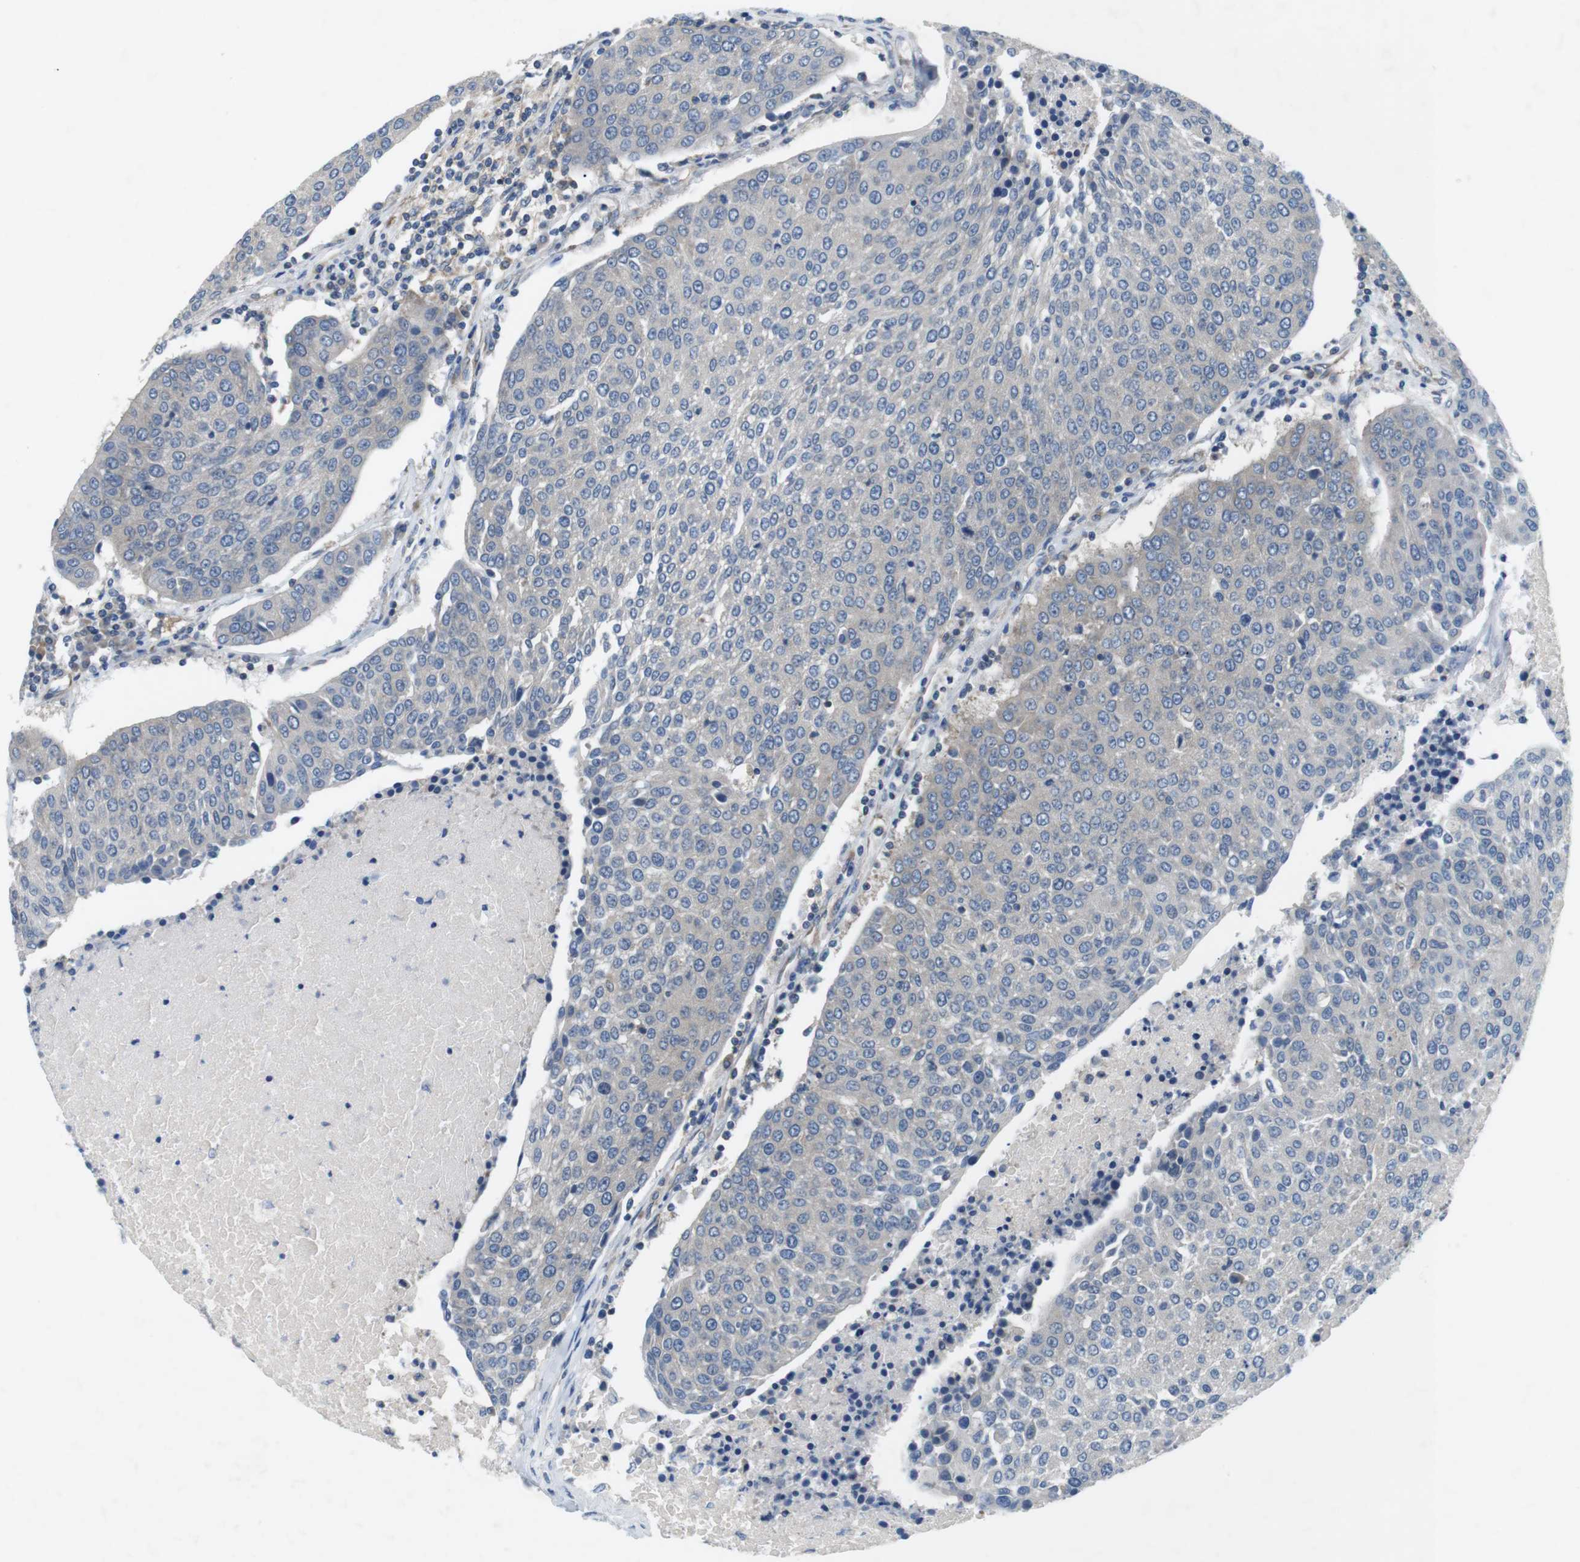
{"staining": {"intensity": "negative", "quantity": "none", "location": "none"}, "tissue": "urothelial cancer", "cell_type": "Tumor cells", "image_type": "cancer", "snomed": [{"axis": "morphology", "description": "Urothelial carcinoma, High grade"}, {"axis": "topography", "description": "Urinary bladder"}], "caption": "High-grade urothelial carcinoma was stained to show a protein in brown. There is no significant staining in tumor cells. Nuclei are stained in blue.", "gene": "DCLK1", "patient": {"sex": "female", "age": 85}}